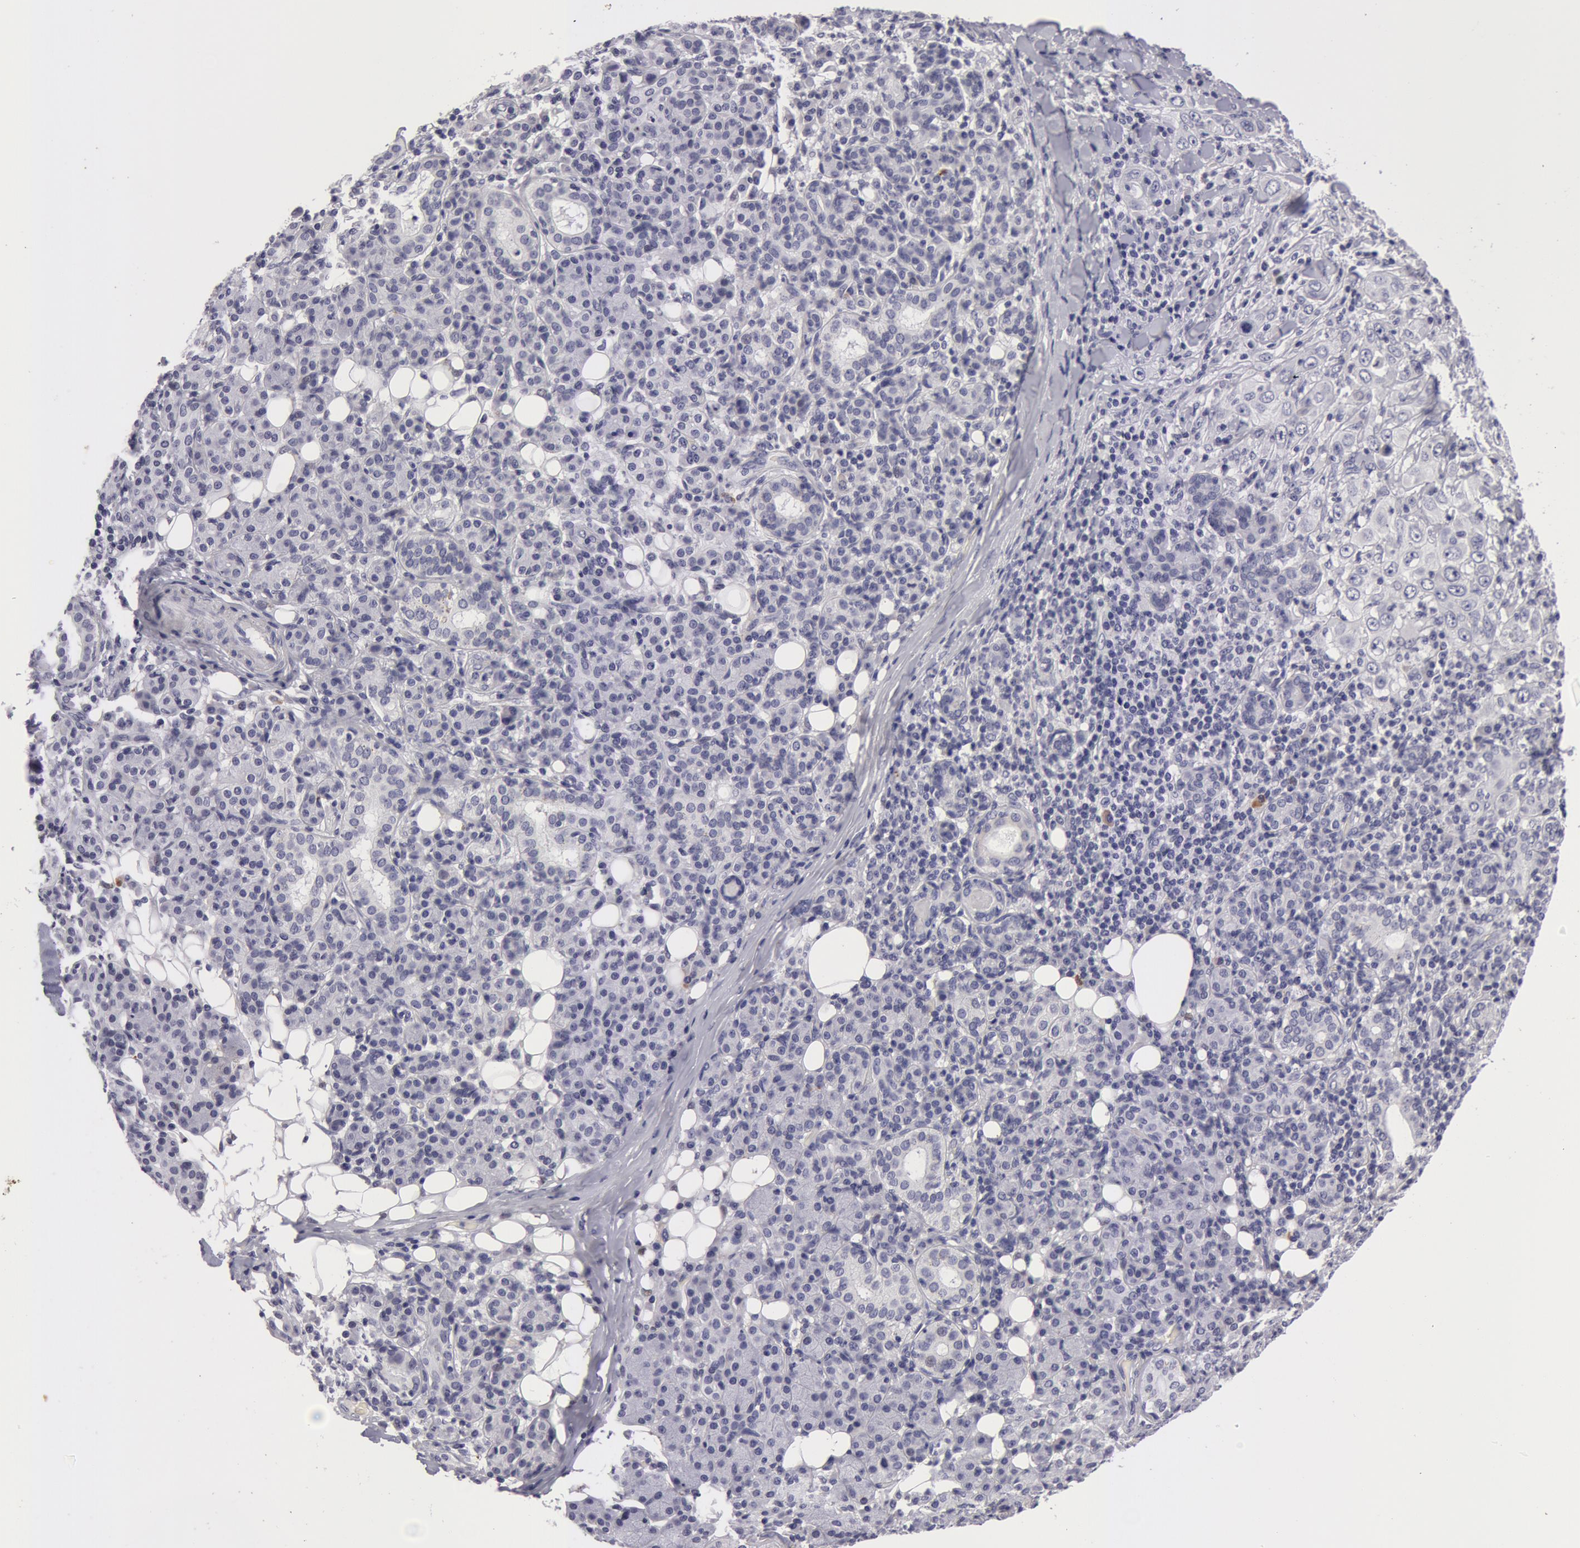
{"staining": {"intensity": "negative", "quantity": "none", "location": "none"}, "tissue": "skin cancer", "cell_type": "Tumor cells", "image_type": "cancer", "snomed": [{"axis": "morphology", "description": "Squamous cell carcinoma, NOS"}, {"axis": "topography", "description": "Skin"}], "caption": "A micrograph of human skin cancer (squamous cell carcinoma) is negative for staining in tumor cells.", "gene": "NLGN4X", "patient": {"sex": "male", "age": 84}}